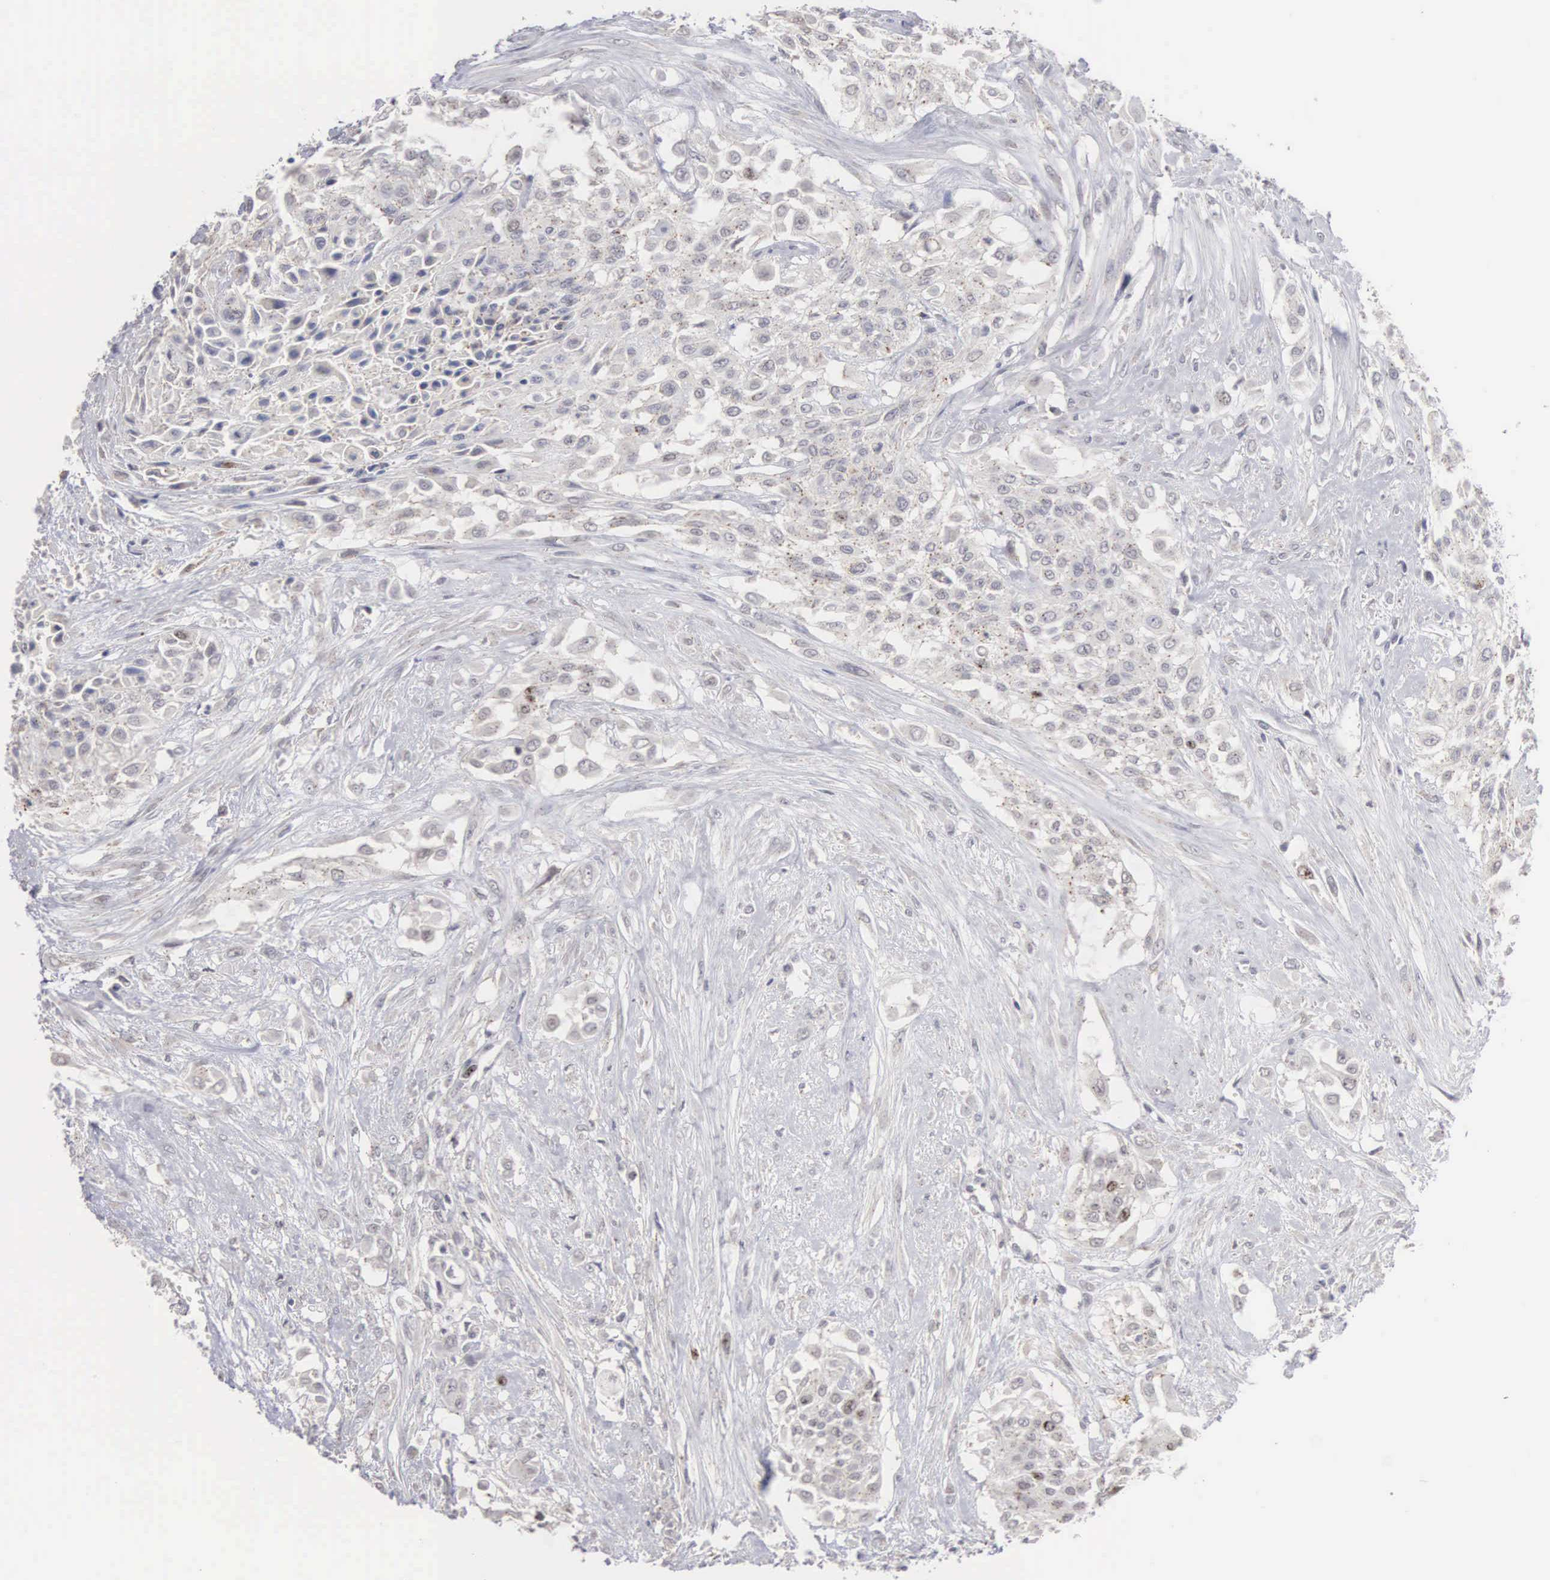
{"staining": {"intensity": "weak", "quantity": "<25%", "location": "nuclear"}, "tissue": "urothelial cancer", "cell_type": "Tumor cells", "image_type": "cancer", "snomed": [{"axis": "morphology", "description": "Urothelial carcinoma, High grade"}, {"axis": "topography", "description": "Urinary bladder"}], "caption": "A histopathology image of human high-grade urothelial carcinoma is negative for staining in tumor cells.", "gene": "KDM6A", "patient": {"sex": "male", "age": 57}}